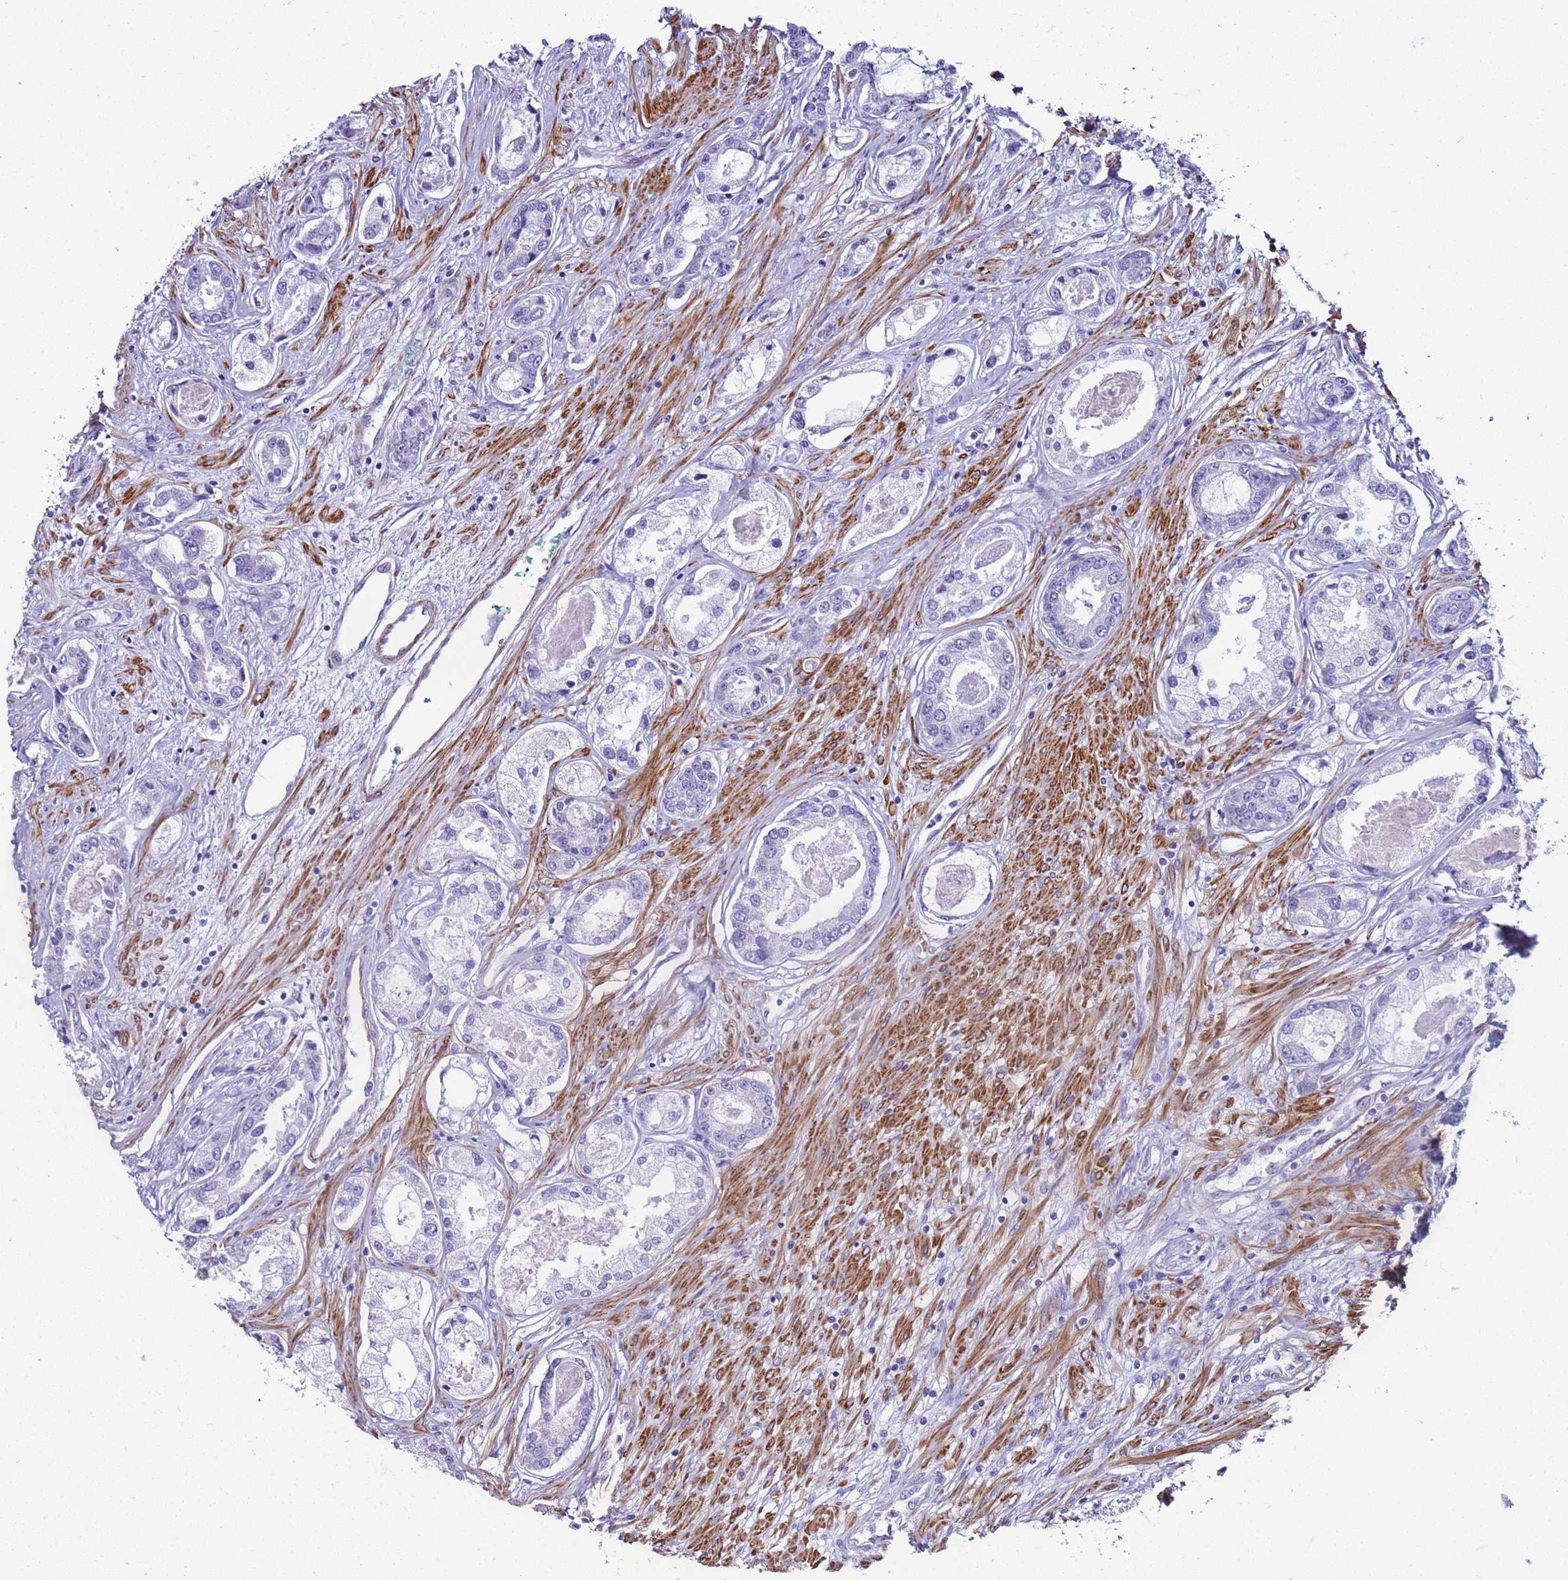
{"staining": {"intensity": "negative", "quantity": "none", "location": "none"}, "tissue": "prostate cancer", "cell_type": "Tumor cells", "image_type": "cancer", "snomed": [{"axis": "morphology", "description": "Adenocarcinoma, Low grade"}, {"axis": "topography", "description": "Prostate"}], "caption": "Protein analysis of prostate cancer (low-grade adenocarcinoma) shows no significant positivity in tumor cells.", "gene": "LCMT1", "patient": {"sex": "male", "age": 68}}